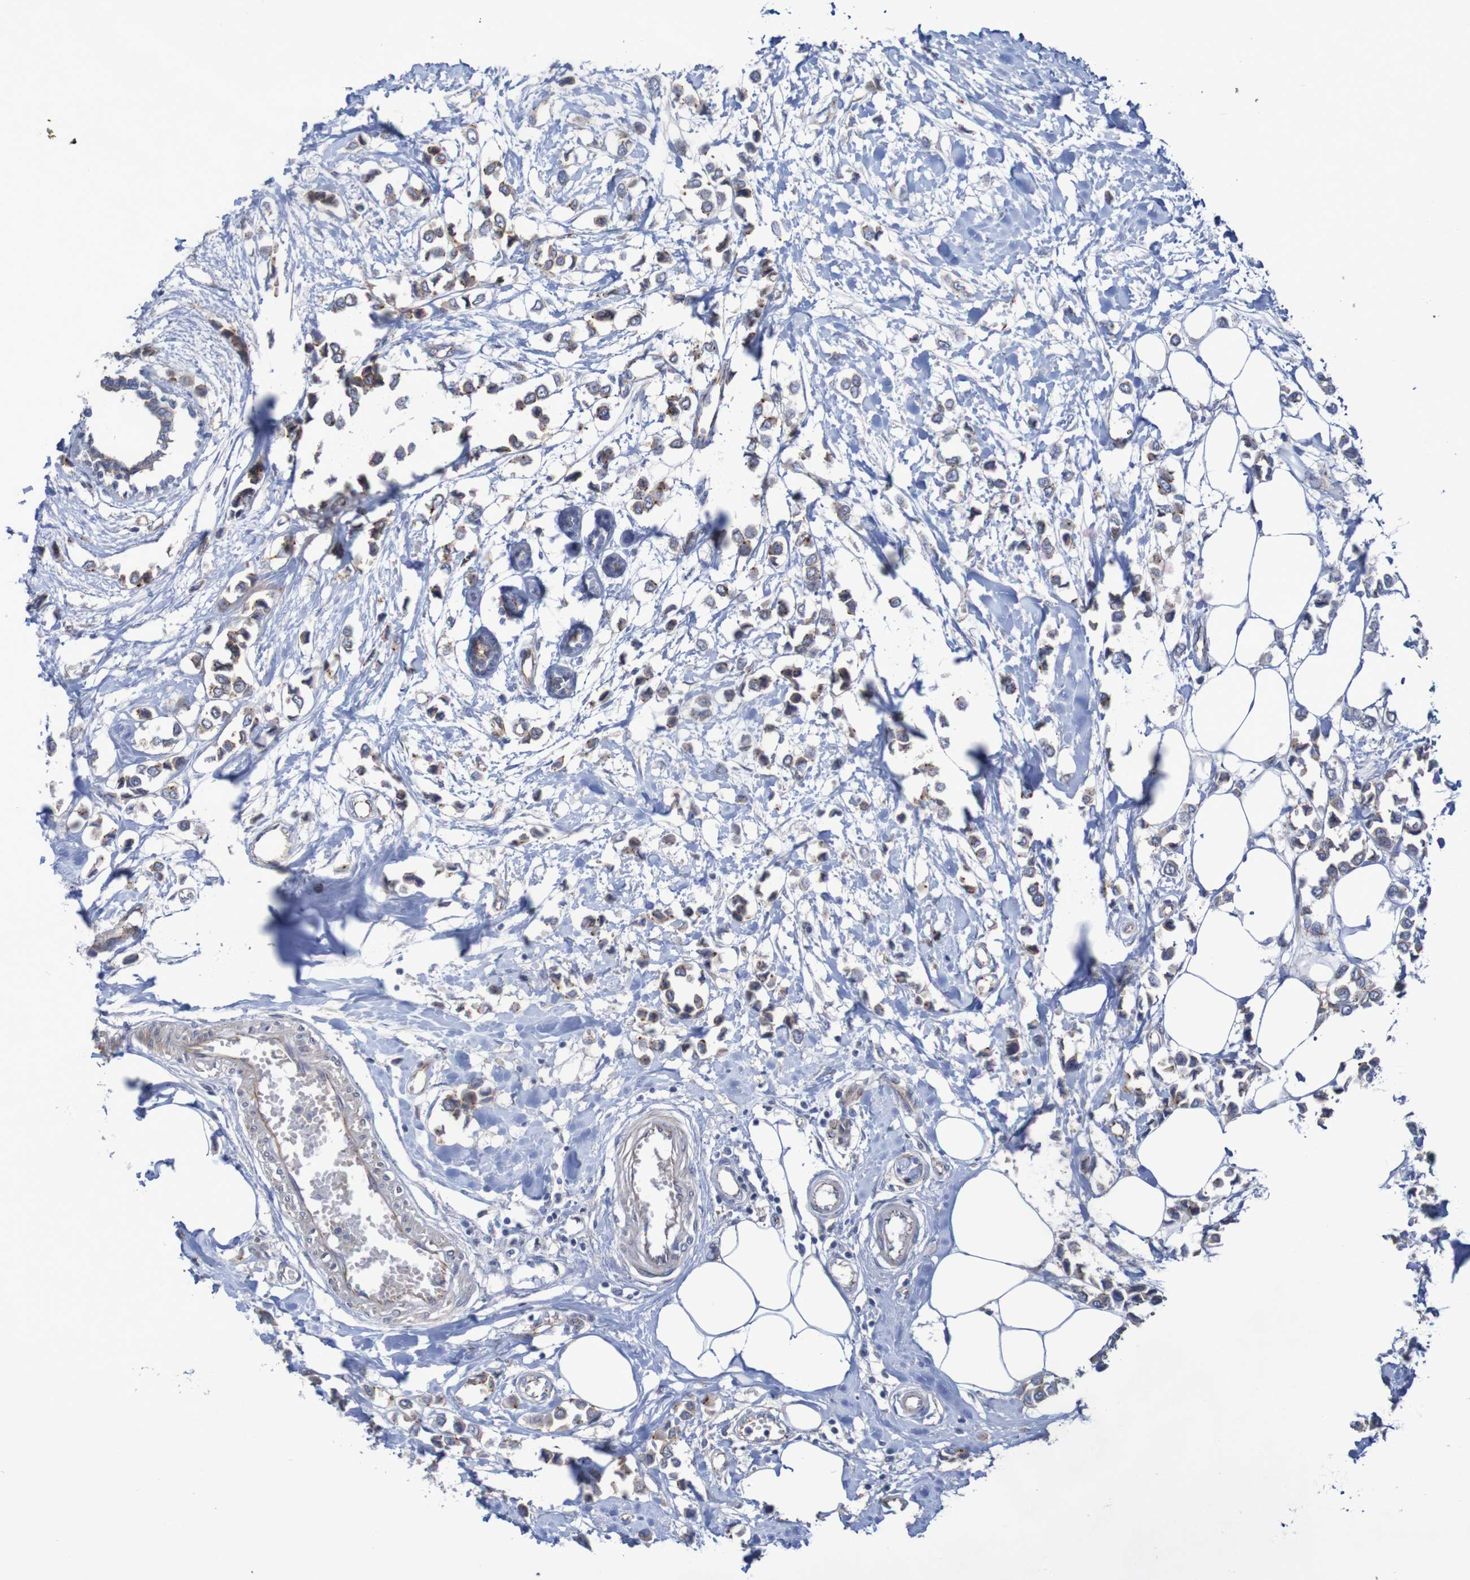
{"staining": {"intensity": "weak", "quantity": ">75%", "location": "cytoplasmic/membranous"}, "tissue": "breast cancer", "cell_type": "Tumor cells", "image_type": "cancer", "snomed": [{"axis": "morphology", "description": "Lobular carcinoma"}, {"axis": "topography", "description": "Breast"}], "caption": "Immunohistochemistry (IHC) of human breast lobular carcinoma reveals low levels of weak cytoplasmic/membranous staining in about >75% of tumor cells. (Stains: DAB in brown, nuclei in blue, Microscopy: brightfield microscopy at high magnification).", "gene": "NECTIN2", "patient": {"sex": "female", "age": 51}}